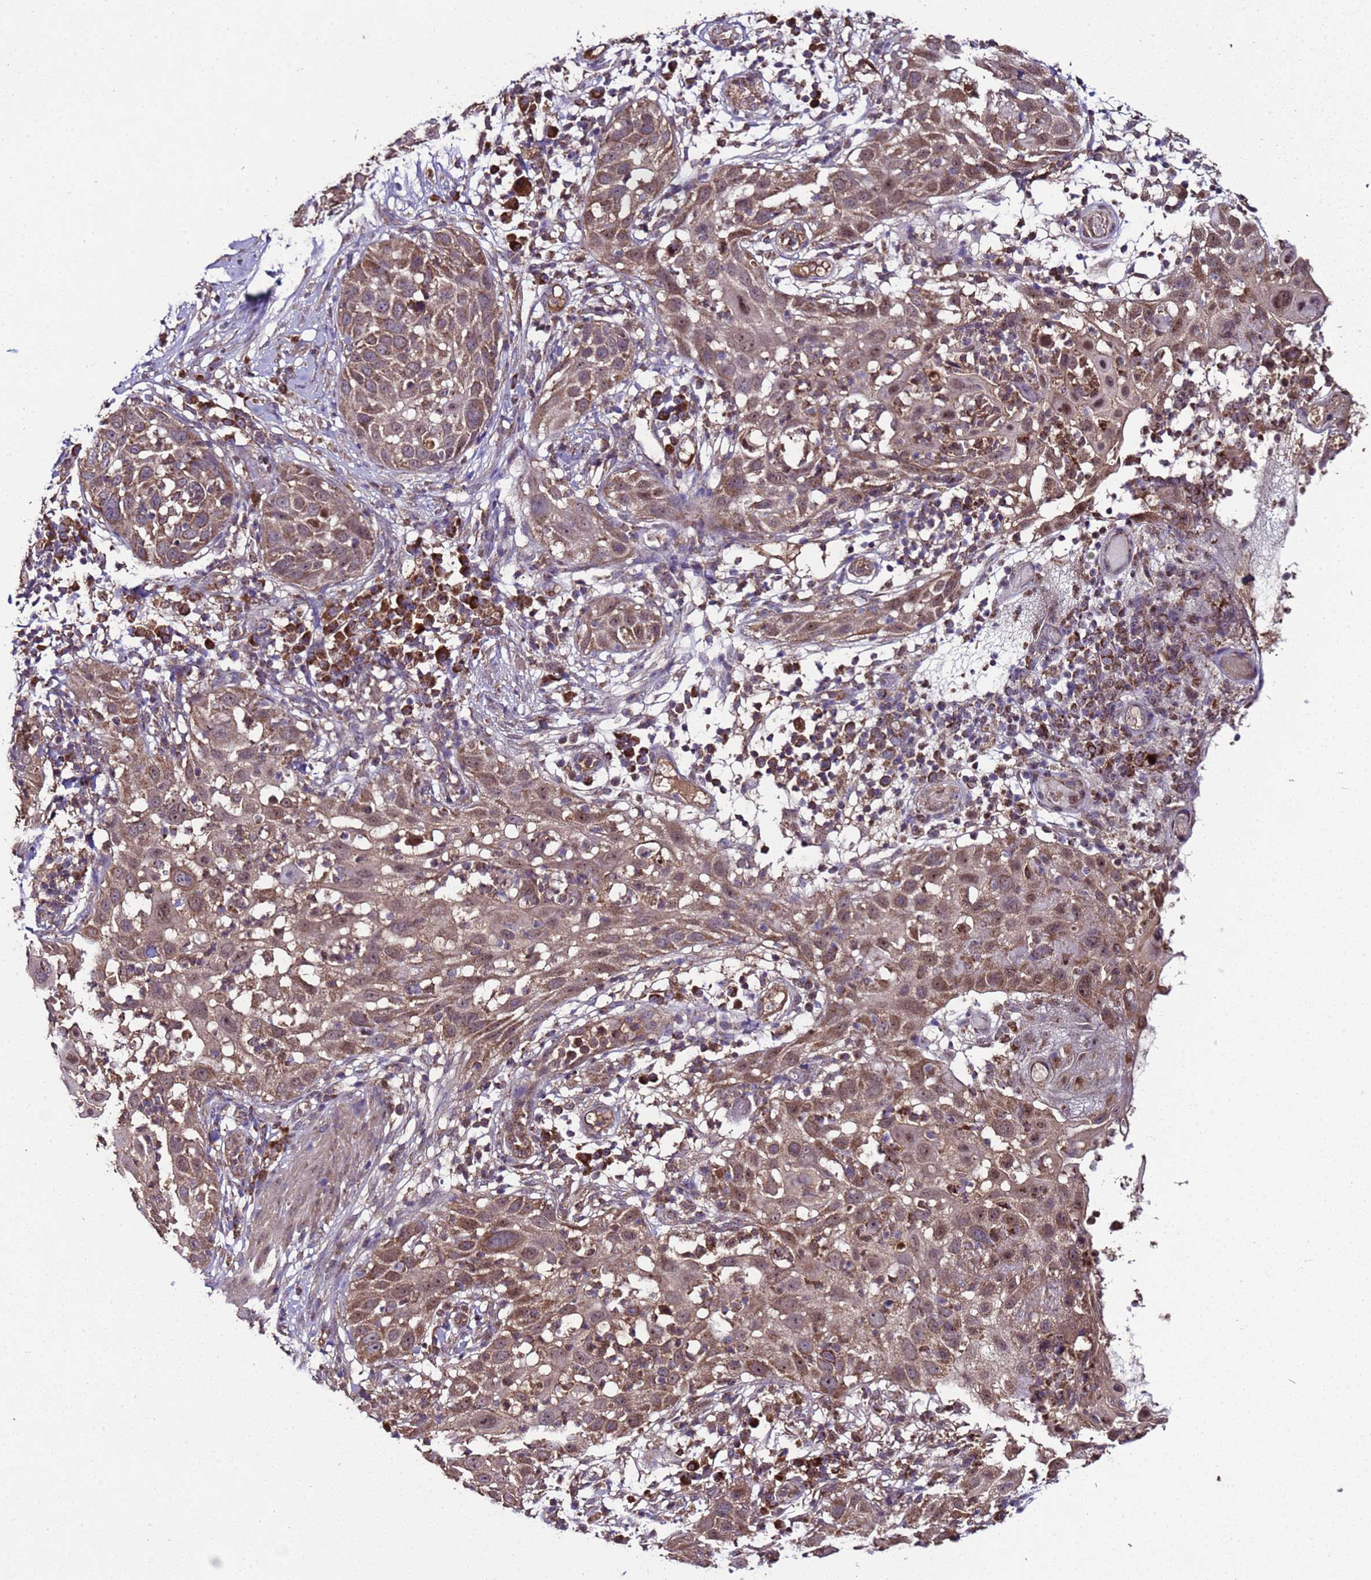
{"staining": {"intensity": "moderate", "quantity": ">75%", "location": "cytoplasmic/membranous"}, "tissue": "skin cancer", "cell_type": "Tumor cells", "image_type": "cancer", "snomed": [{"axis": "morphology", "description": "Squamous cell carcinoma, NOS"}, {"axis": "topography", "description": "Skin"}], "caption": "Squamous cell carcinoma (skin) stained with a protein marker demonstrates moderate staining in tumor cells.", "gene": "HSPBAP1", "patient": {"sex": "female", "age": 44}}